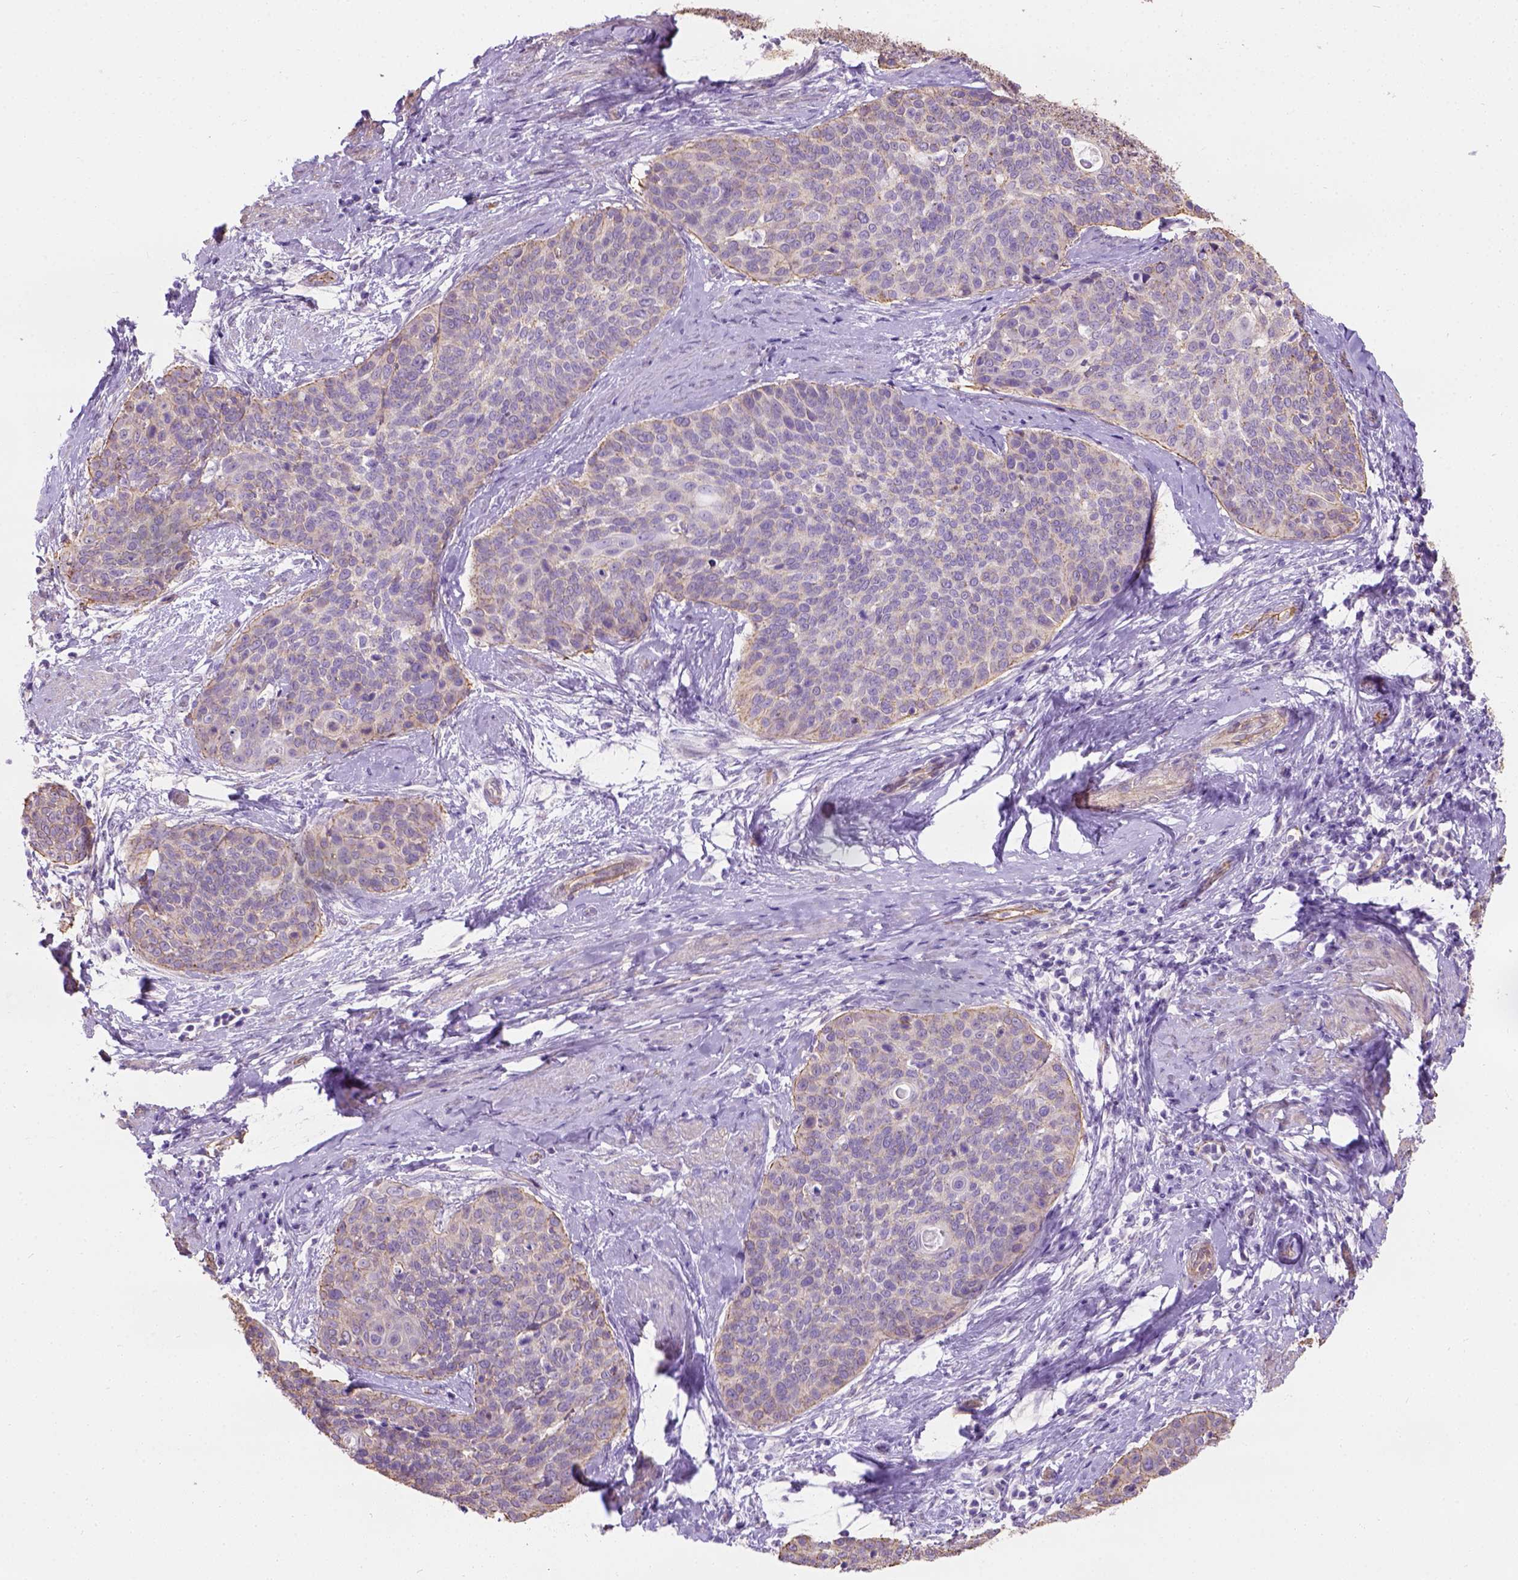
{"staining": {"intensity": "moderate", "quantity": "<25%", "location": "cytoplasmic/membranous"}, "tissue": "cervical cancer", "cell_type": "Tumor cells", "image_type": "cancer", "snomed": [{"axis": "morphology", "description": "Squamous cell carcinoma, NOS"}, {"axis": "topography", "description": "Cervix"}], "caption": "Protein expression by IHC displays moderate cytoplasmic/membranous staining in about <25% of tumor cells in cervical cancer.", "gene": "PHF7", "patient": {"sex": "female", "age": 69}}